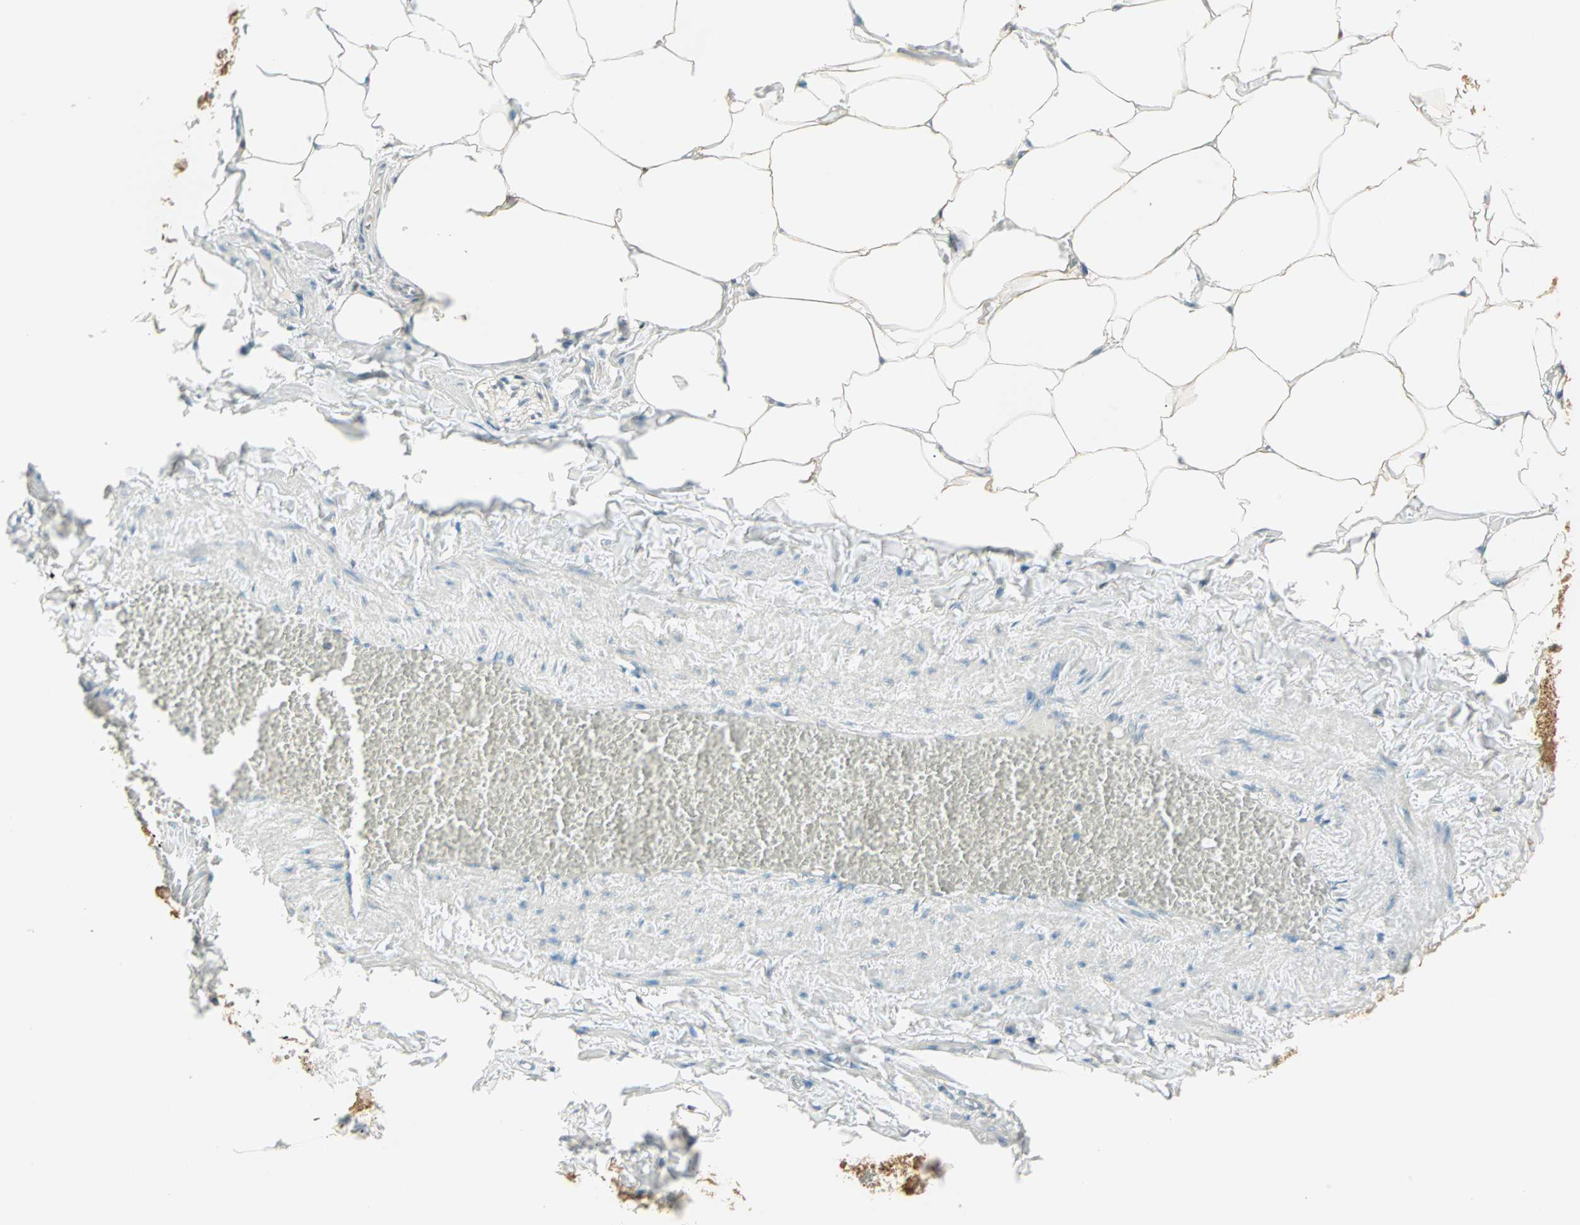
{"staining": {"intensity": "moderate", "quantity": "25%-75%", "location": "cytoplasmic/membranous"}, "tissue": "adipose tissue", "cell_type": "Adipocytes", "image_type": "normal", "snomed": [{"axis": "morphology", "description": "Normal tissue, NOS"}, {"axis": "topography", "description": "Vascular tissue"}], "caption": "Immunohistochemical staining of unremarkable human adipose tissue displays 25%-75% levels of moderate cytoplasmic/membranous protein staining in approximately 25%-75% of adipocytes. (brown staining indicates protein expression, while blue staining denotes nuclei).", "gene": "S100A1", "patient": {"sex": "male", "age": 41}}